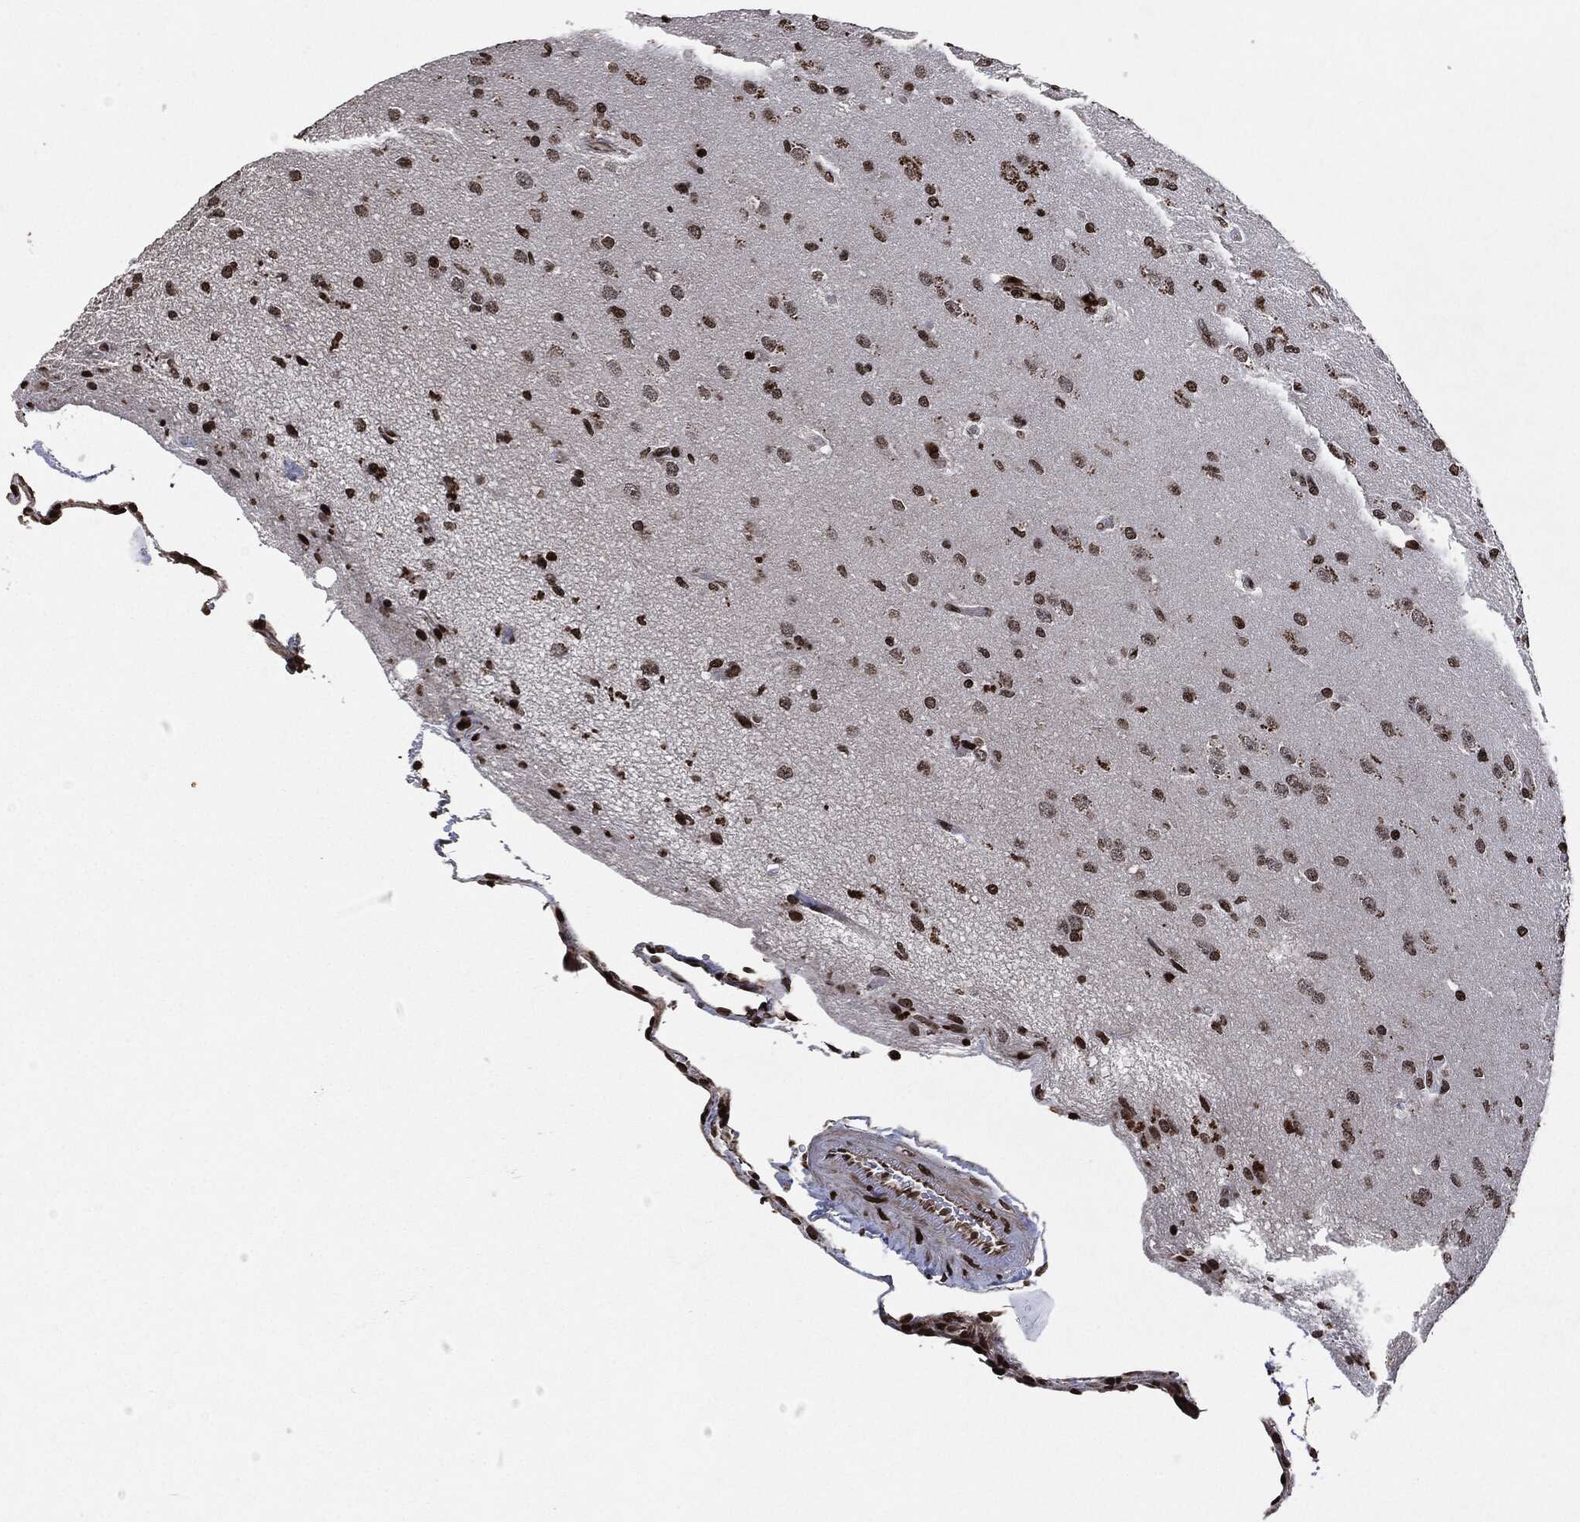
{"staining": {"intensity": "strong", "quantity": ">75%", "location": "nuclear"}, "tissue": "glioma", "cell_type": "Tumor cells", "image_type": "cancer", "snomed": [{"axis": "morphology", "description": "Glioma, malignant, High grade"}, {"axis": "topography", "description": "Brain"}], "caption": "Tumor cells display high levels of strong nuclear expression in about >75% of cells in high-grade glioma (malignant).", "gene": "JUN", "patient": {"sex": "male", "age": 56}}